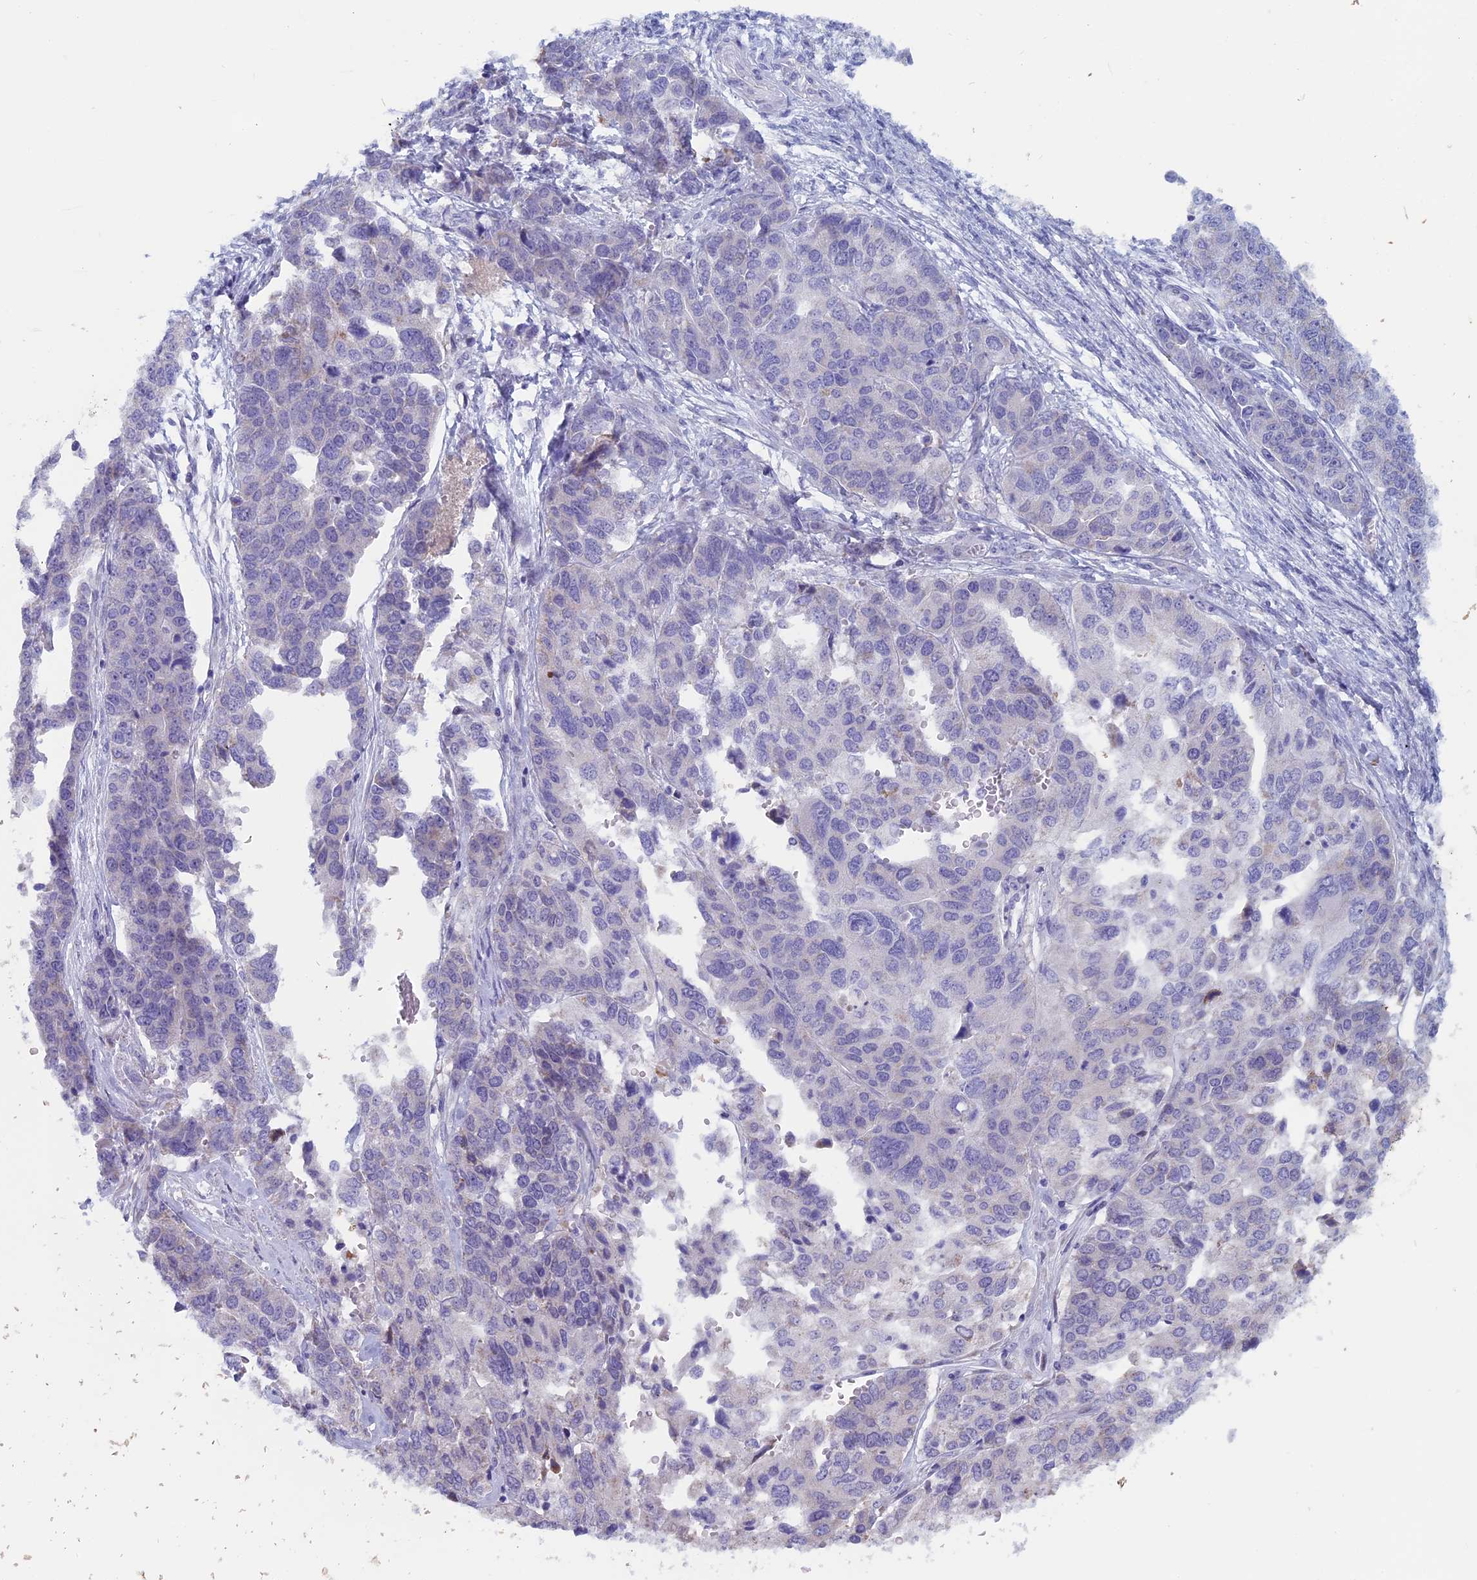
{"staining": {"intensity": "negative", "quantity": "none", "location": "none"}, "tissue": "ovarian cancer", "cell_type": "Tumor cells", "image_type": "cancer", "snomed": [{"axis": "morphology", "description": "Cystadenocarcinoma, serous, NOS"}, {"axis": "topography", "description": "Ovary"}], "caption": "Photomicrograph shows no protein staining in tumor cells of ovarian cancer tissue. (DAB (3,3'-diaminobenzidine) immunohistochemistry (IHC) visualized using brightfield microscopy, high magnification).", "gene": "NIBAN3", "patient": {"sex": "female", "age": 44}}